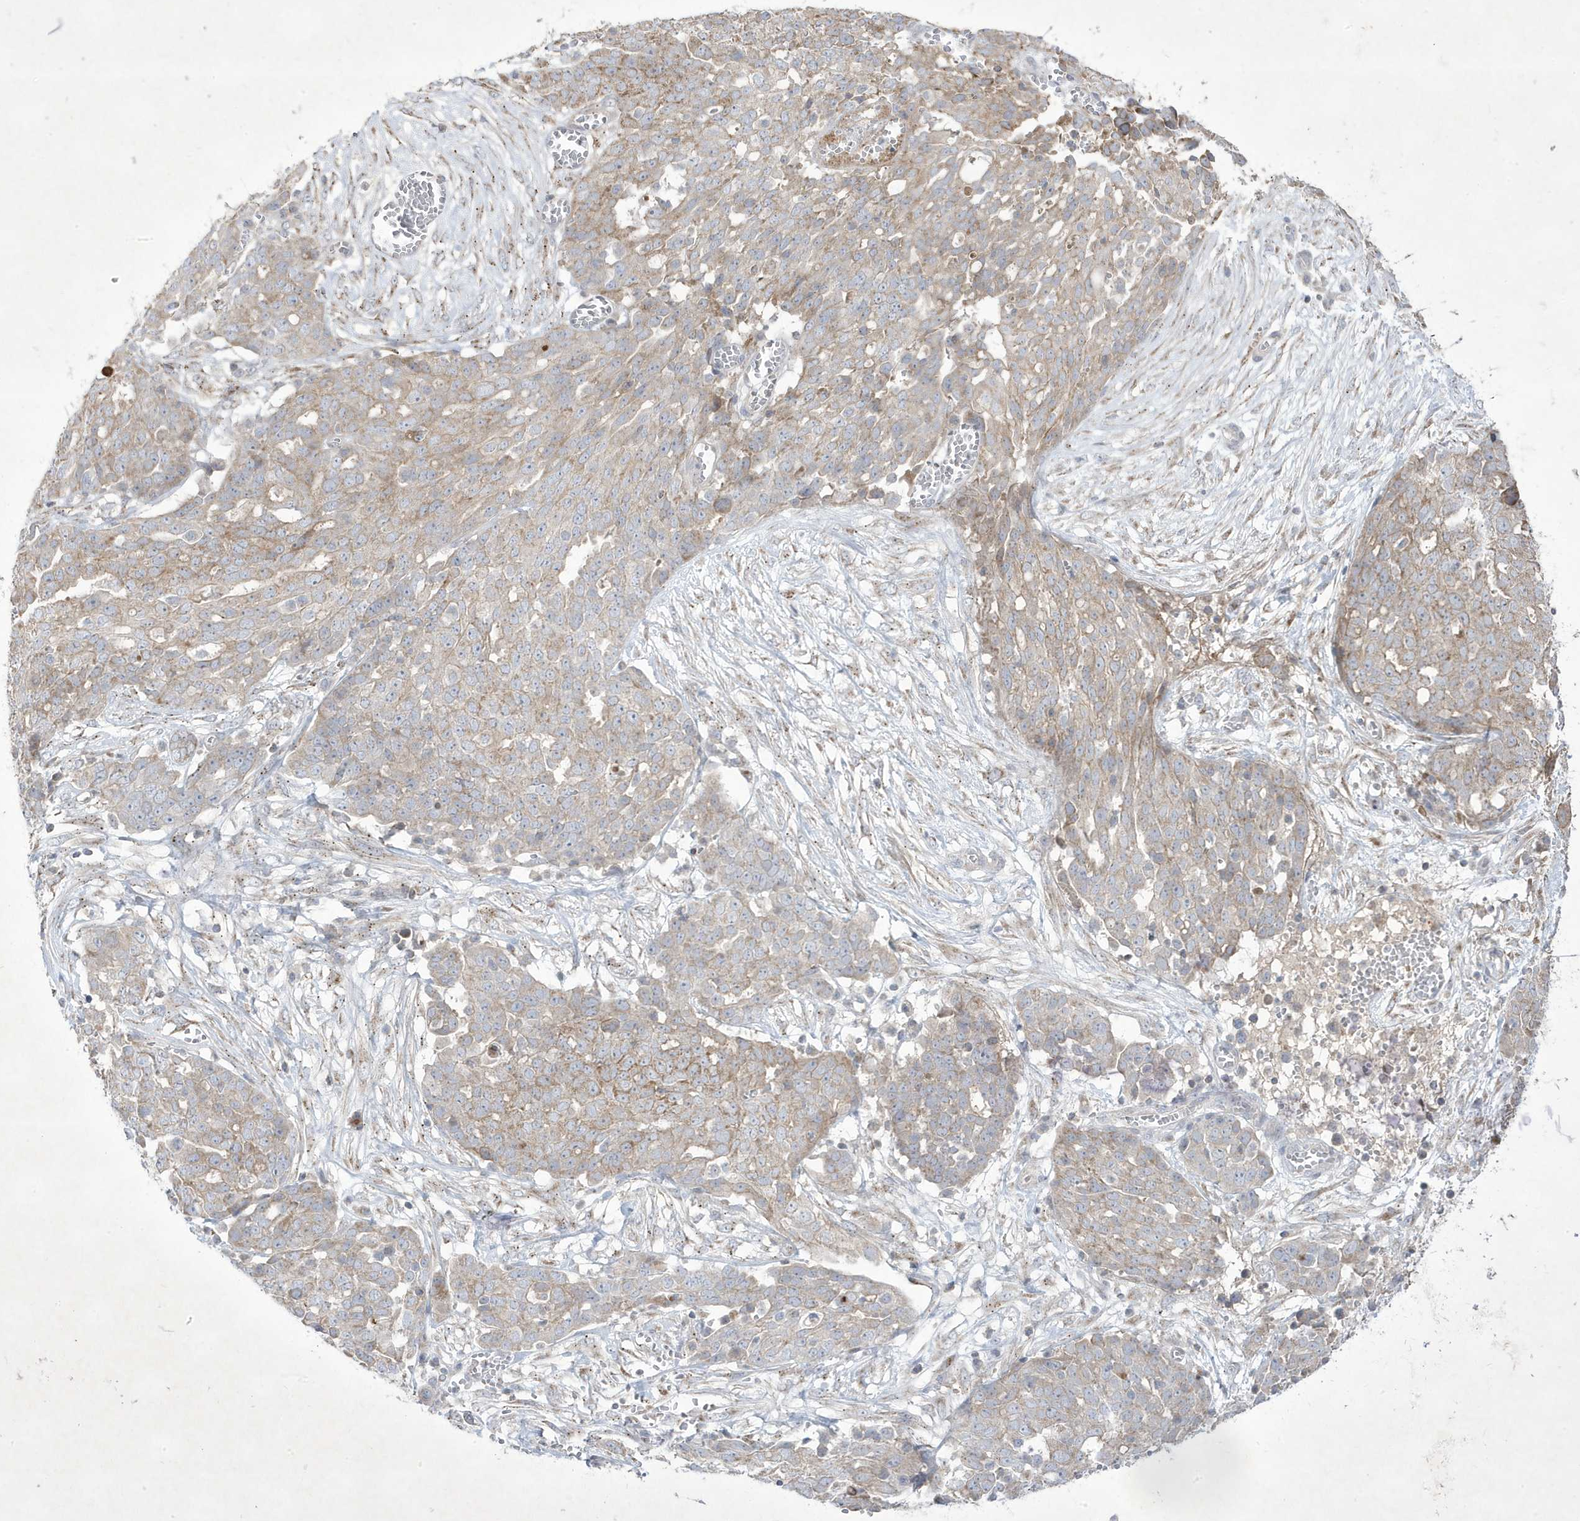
{"staining": {"intensity": "weak", "quantity": ">75%", "location": "cytoplasmic/membranous"}, "tissue": "ovarian cancer", "cell_type": "Tumor cells", "image_type": "cancer", "snomed": [{"axis": "morphology", "description": "Cystadenocarcinoma, serous, NOS"}, {"axis": "topography", "description": "Soft tissue"}, {"axis": "topography", "description": "Ovary"}], "caption": "About >75% of tumor cells in ovarian cancer (serous cystadenocarcinoma) display weak cytoplasmic/membranous protein expression as visualized by brown immunohistochemical staining.", "gene": "ADAMTSL3", "patient": {"sex": "female", "age": 57}}